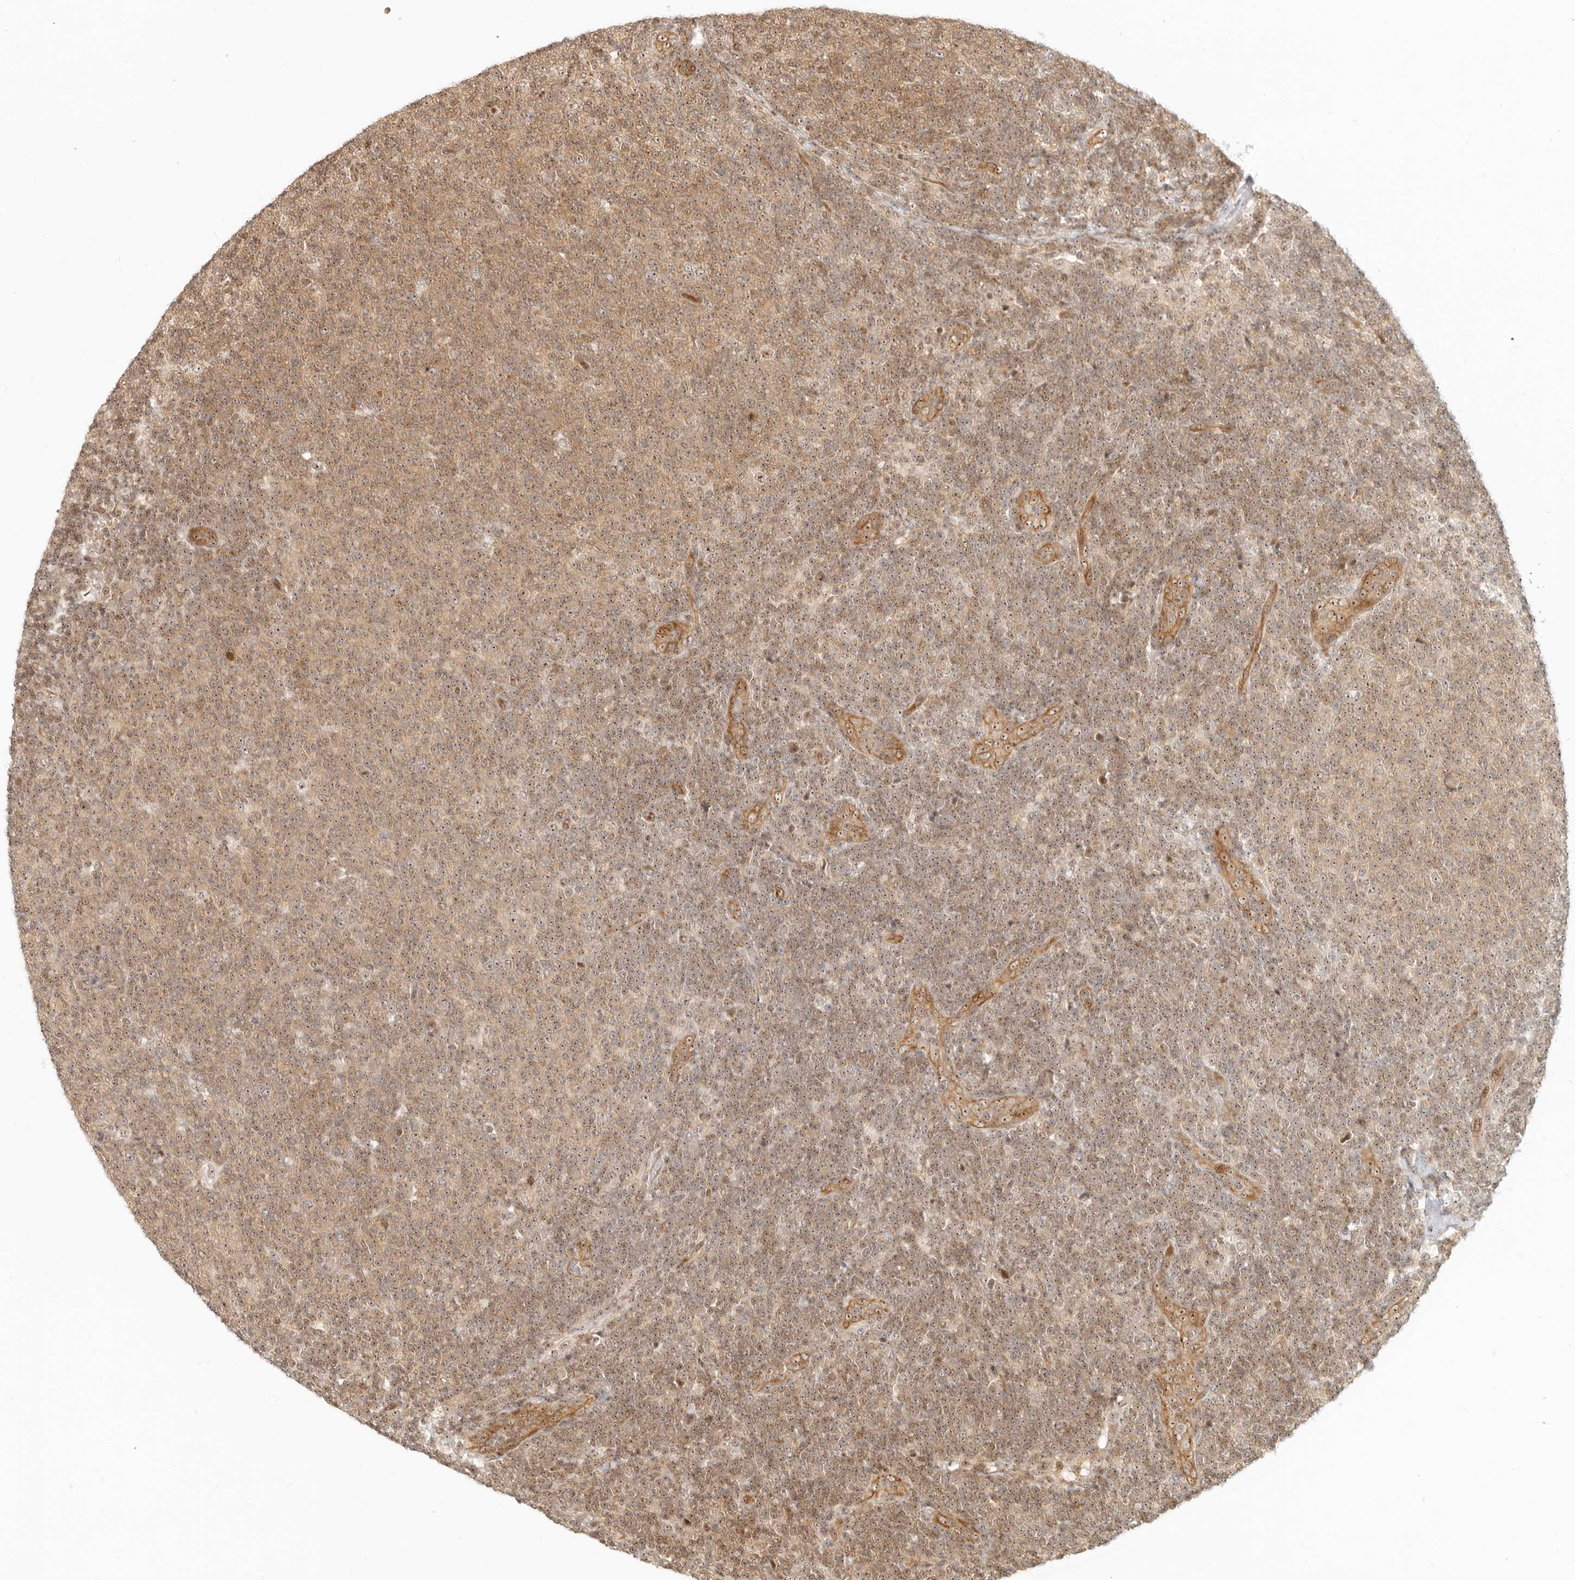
{"staining": {"intensity": "moderate", "quantity": ">75%", "location": "cytoplasmic/membranous,nuclear"}, "tissue": "lymphoma", "cell_type": "Tumor cells", "image_type": "cancer", "snomed": [{"axis": "morphology", "description": "Malignant lymphoma, non-Hodgkin's type, Low grade"}, {"axis": "topography", "description": "Lymph node"}], "caption": "The histopathology image reveals staining of lymphoma, revealing moderate cytoplasmic/membranous and nuclear protein staining (brown color) within tumor cells.", "gene": "BAP1", "patient": {"sex": "male", "age": 66}}